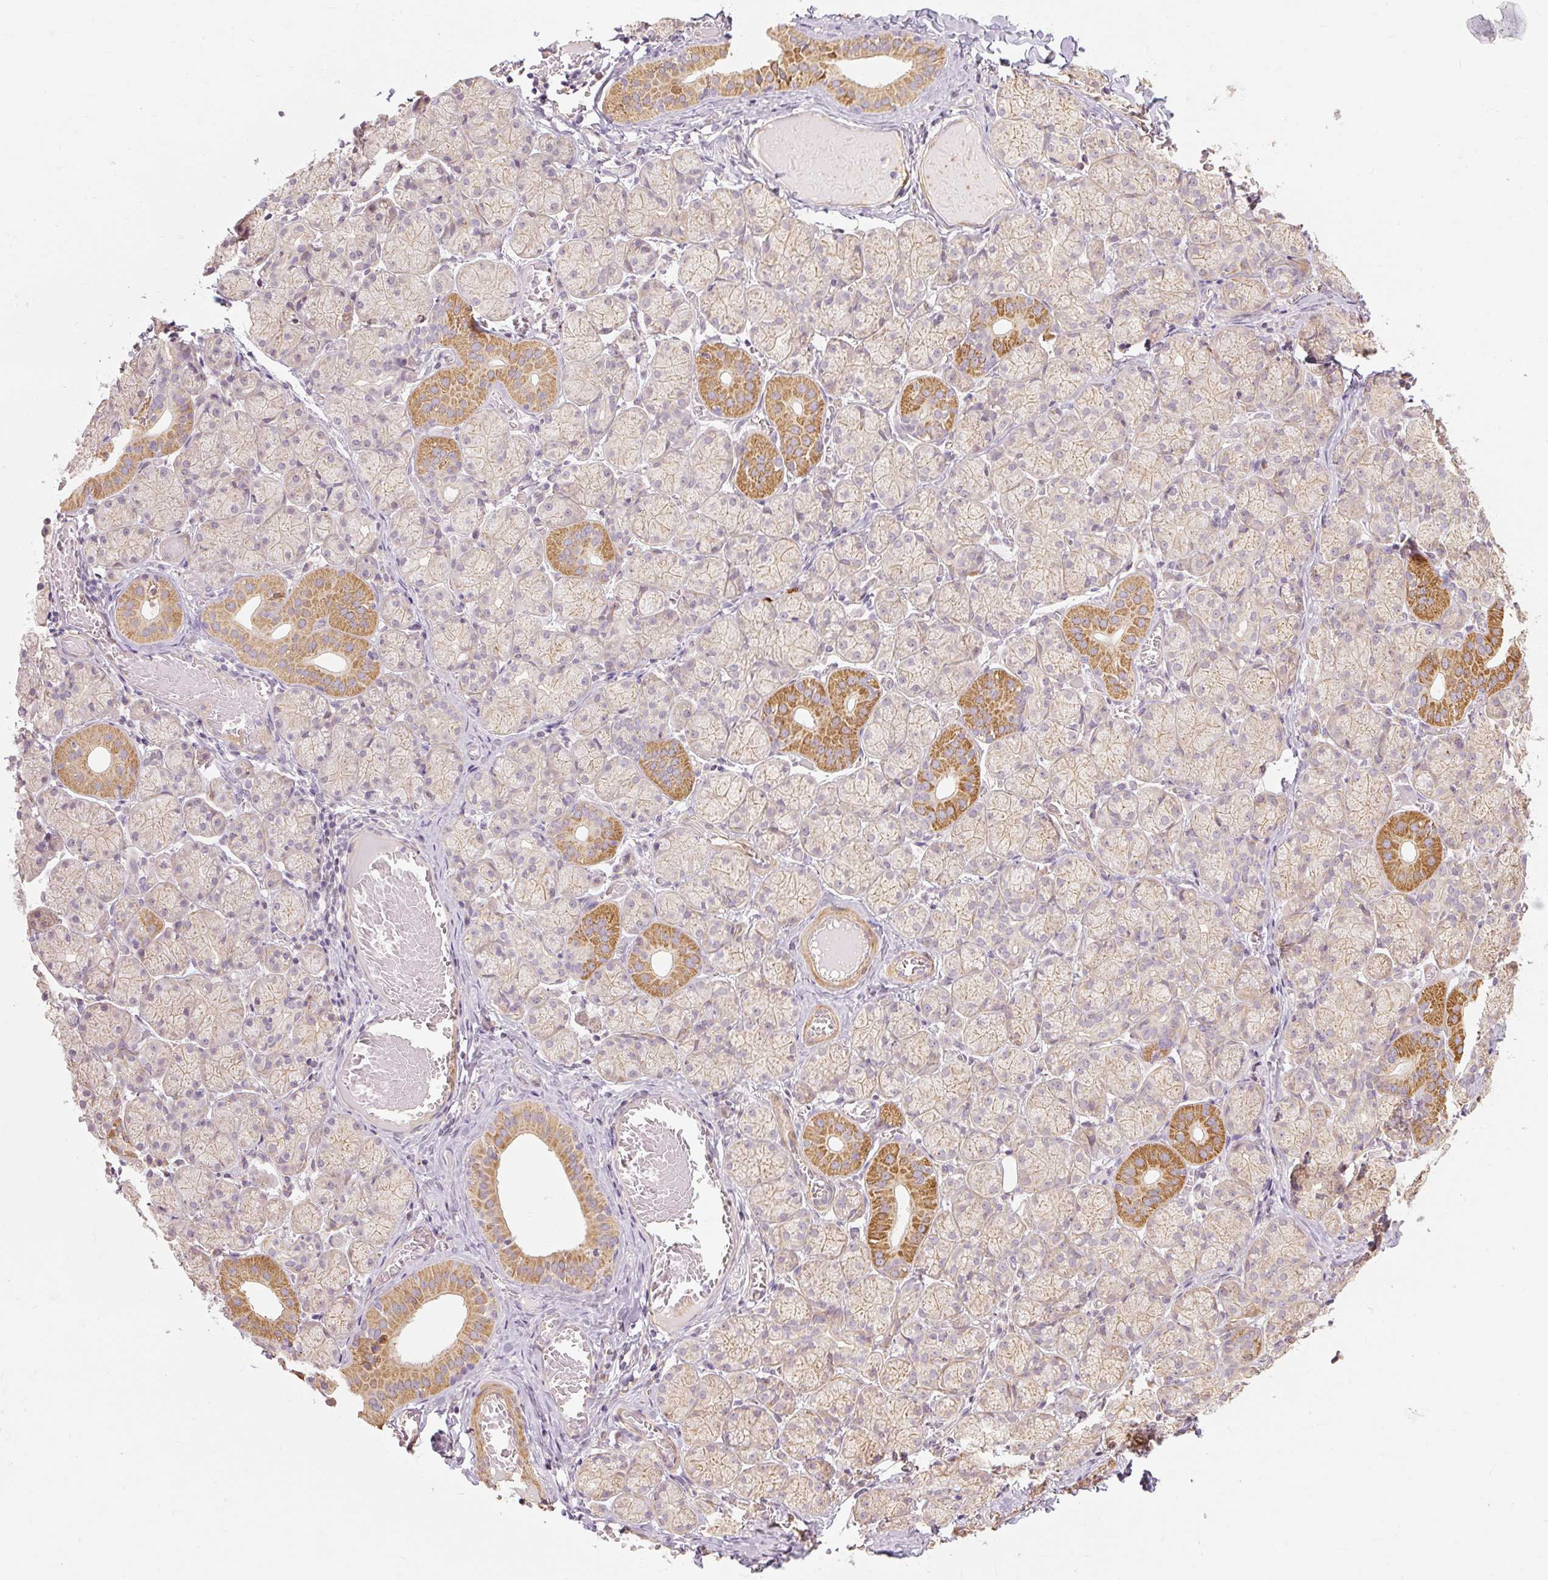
{"staining": {"intensity": "moderate", "quantity": "25%-75%", "location": "cytoplasmic/membranous"}, "tissue": "salivary gland", "cell_type": "Glandular cells", "image_type": "normal", "snomed": [{"axis": "morphology", "description": "Normal tissue, NOS"}, {"axis": "topography", "description": "Salivary gland"}], "caption": "Protein staining demonstrates moderate cytoplasmic/membranous expression in approximately 25%-75% of glandular cells in normal salivary gland.", "gene": "RB1CC1", "patient": {"sex": "female", "age": 24}}